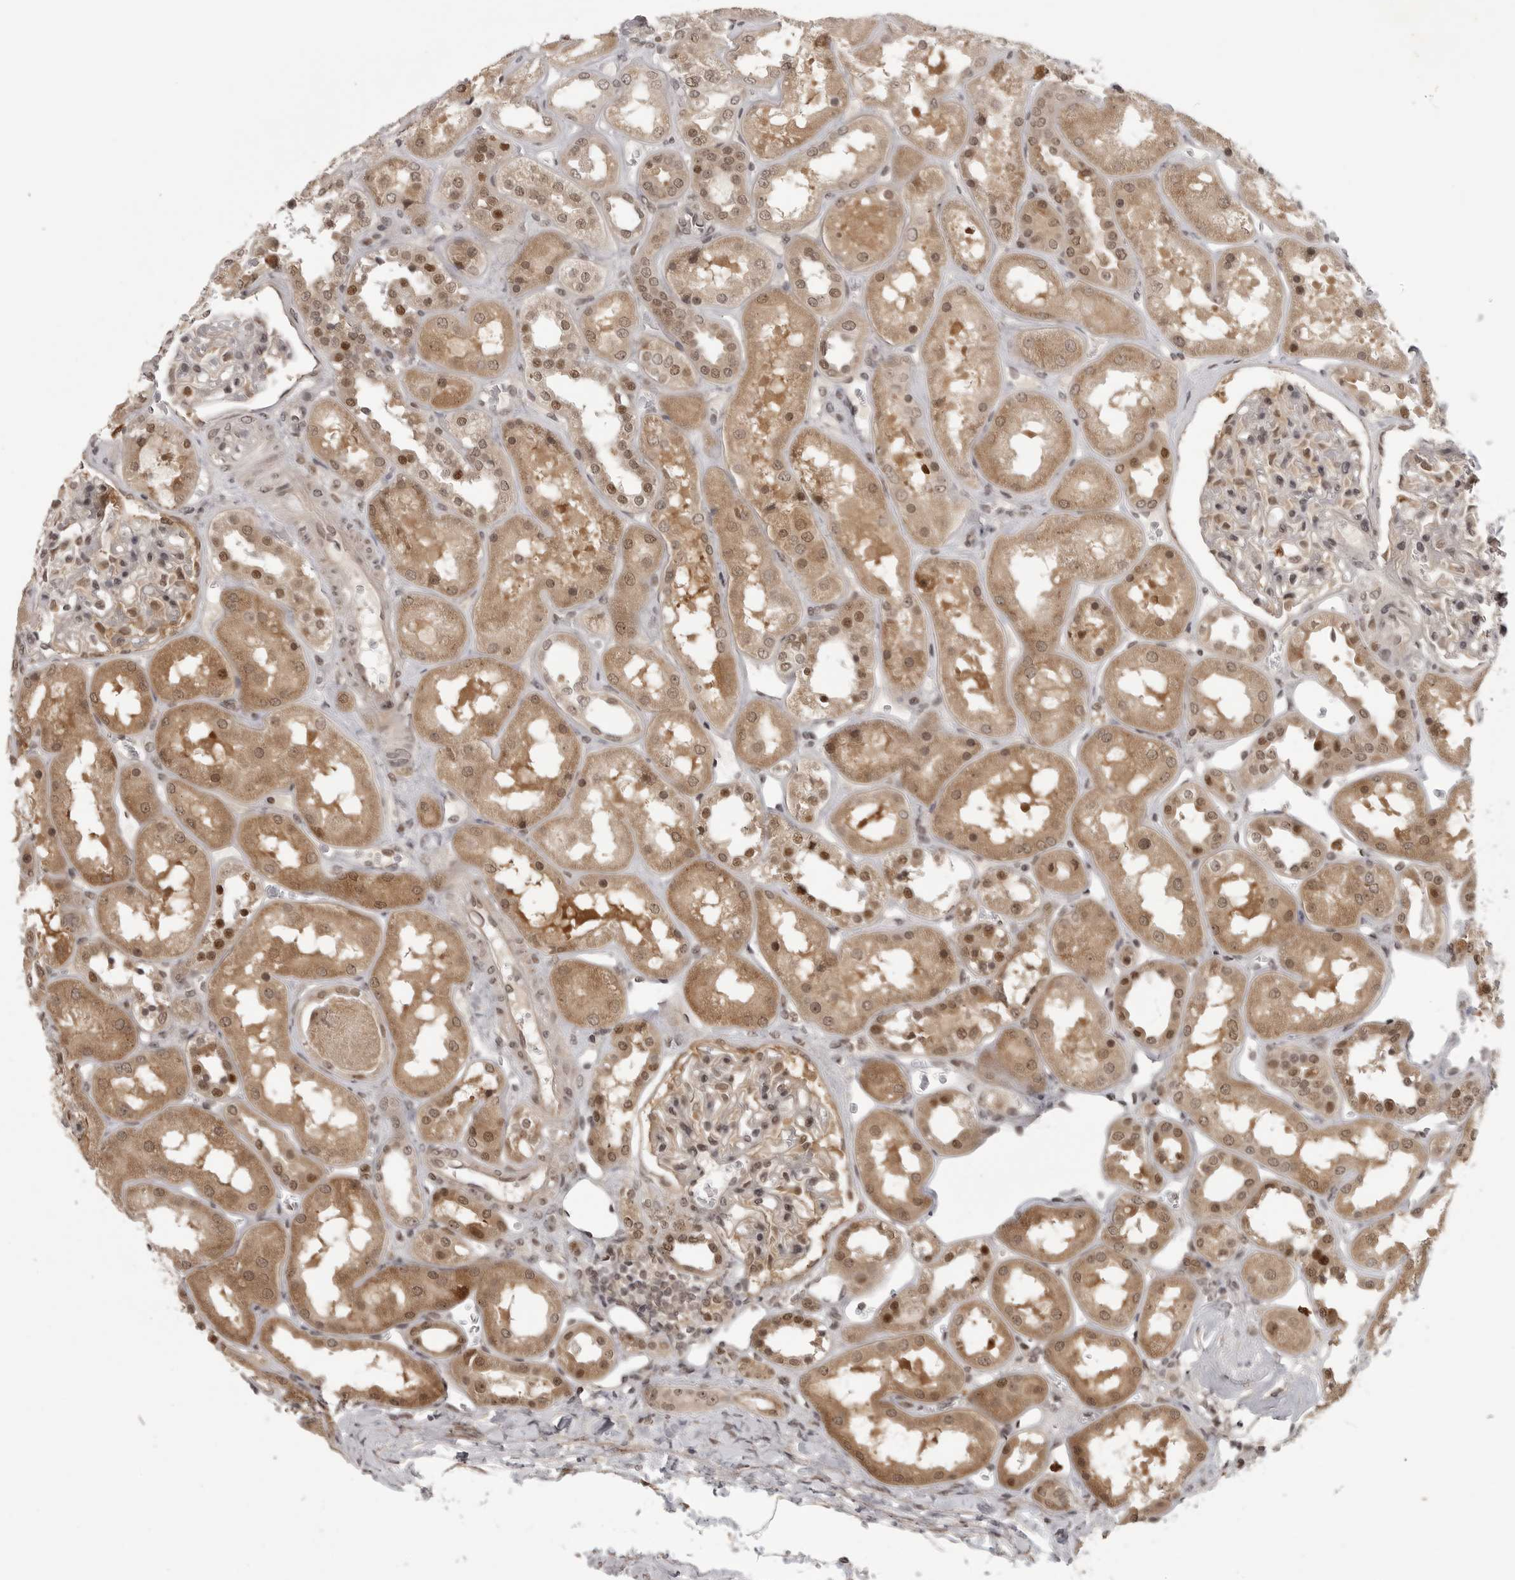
{"staining": {"intensity": "moderate", "quantity": "25%-75%", "location": "cytoplasmic/membranous,nuclear"}, "tissue": "kidney", "cell_type": "Cells in glomeruli", "image_type": "normal", "snomed": [{"axis": "morphology", "description": "Normal tissue, NOS"}, {"axis": "topography", "description": "Kidney"}], "caption": "Immunohistochemical staining of benign kidney reveals moderate cytoplasmic/membranous,nuclear protein staining in about 25%-75% of cells in glomeruli.", "gene": "PEG3", "patient": {"sex": "male", "age": 70}}